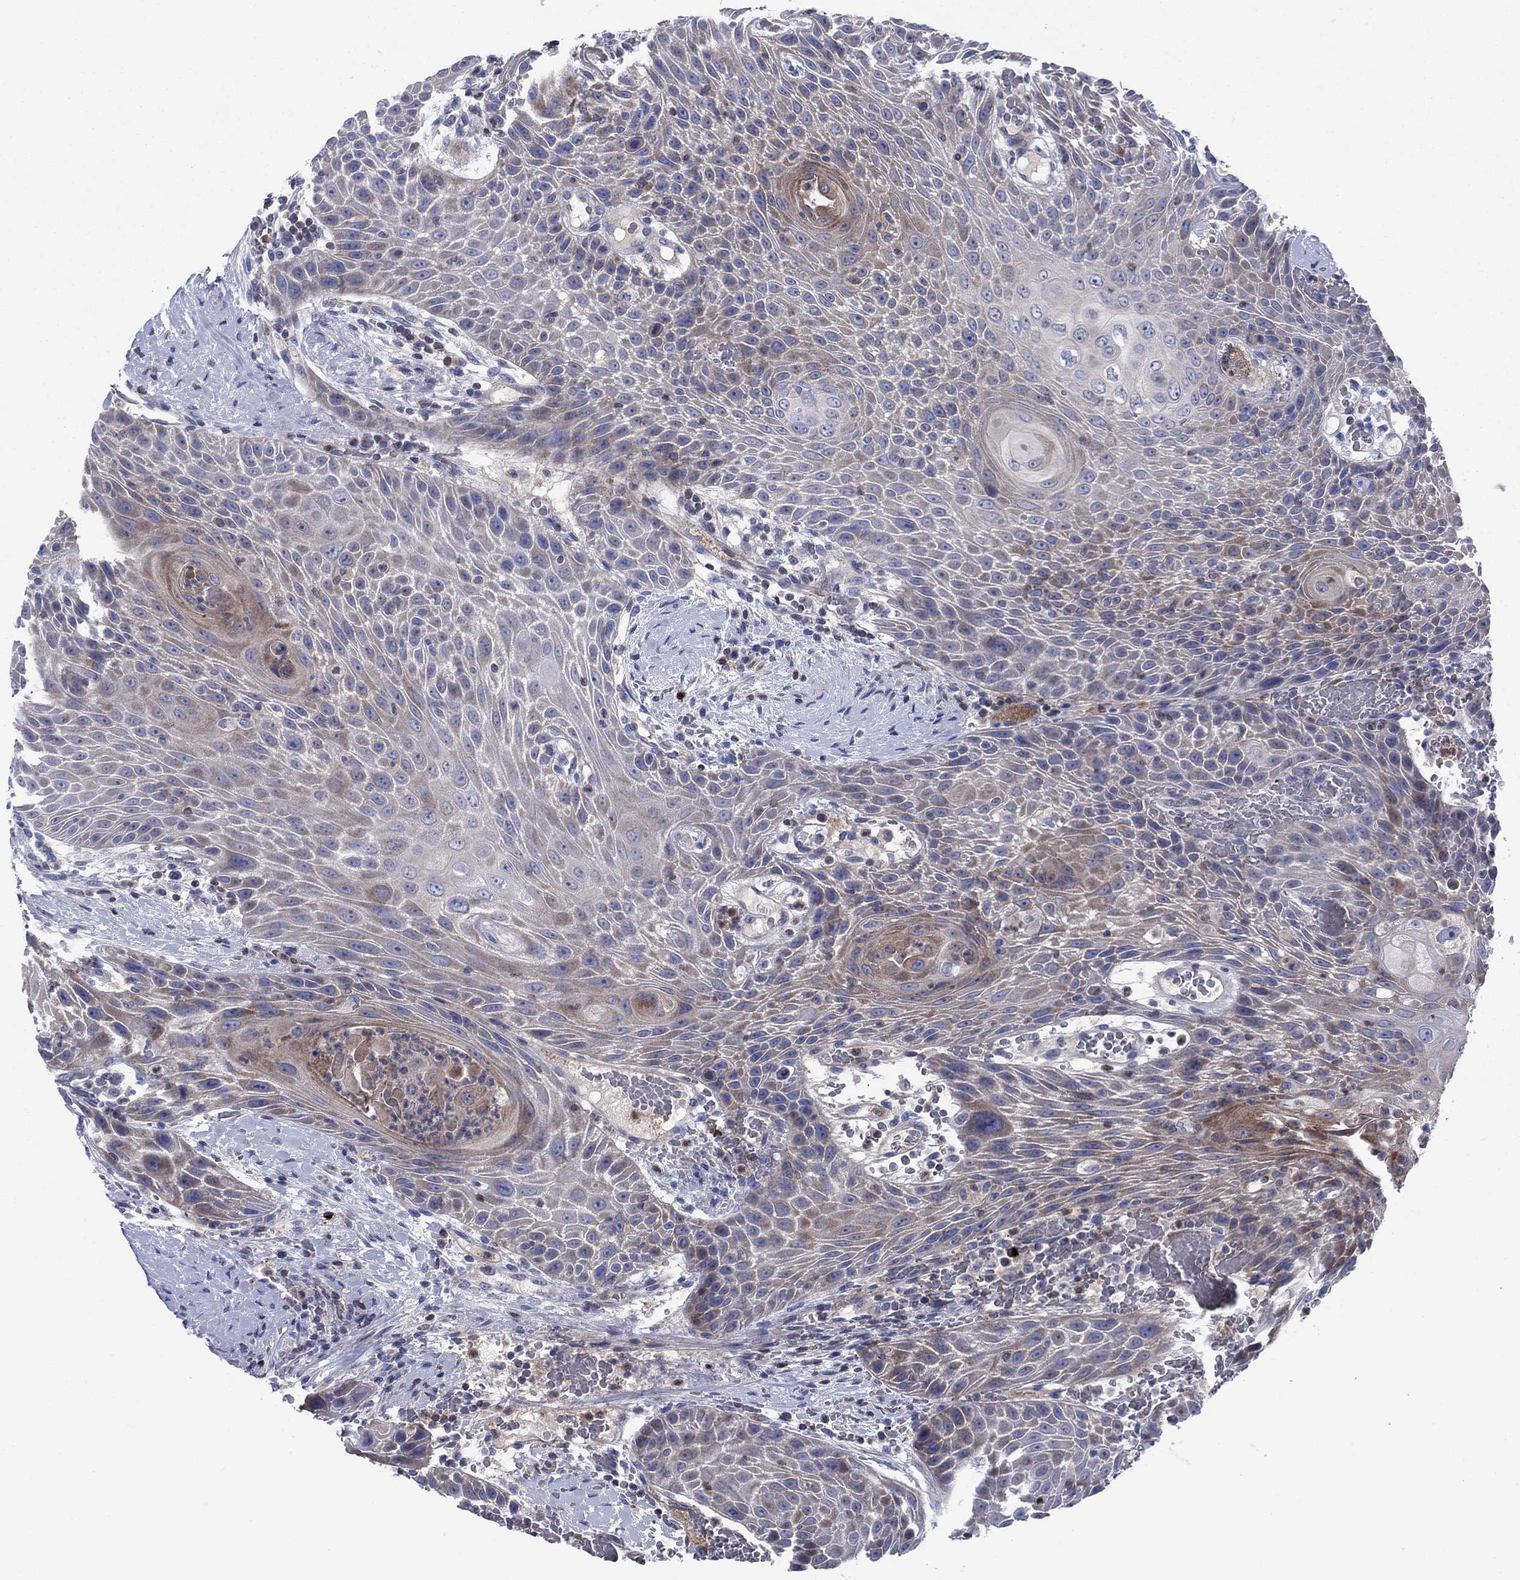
{"staining": {"intensity": "moderate", "quantity": "25%-75%", "location": "cytoplasmic/membranous"}, "tissue": "head and neck cancer", "cell_type": "Tumor cells", "image_type": "cancer", "snomed": [{"axis": "morphology", "description": "Squamous cell carcinoma, NOS"}, {"axis": "topography", "description": "Head-Neck"}], "caption": "Moderate cytoplasmic/membranous staining is identified in approximately 25%-75% of tumor cells in head and neck cancer (squamous cell carcinoma). The staining was performed using DAB (3,3'-diaminobenzidine) to visualize the protein expression in brown, while the nuclei were stained in blue with hematoxylin (Magnification: 20x).", "gene": "PVR", "patient": {"sex": "male", "age": 69}}